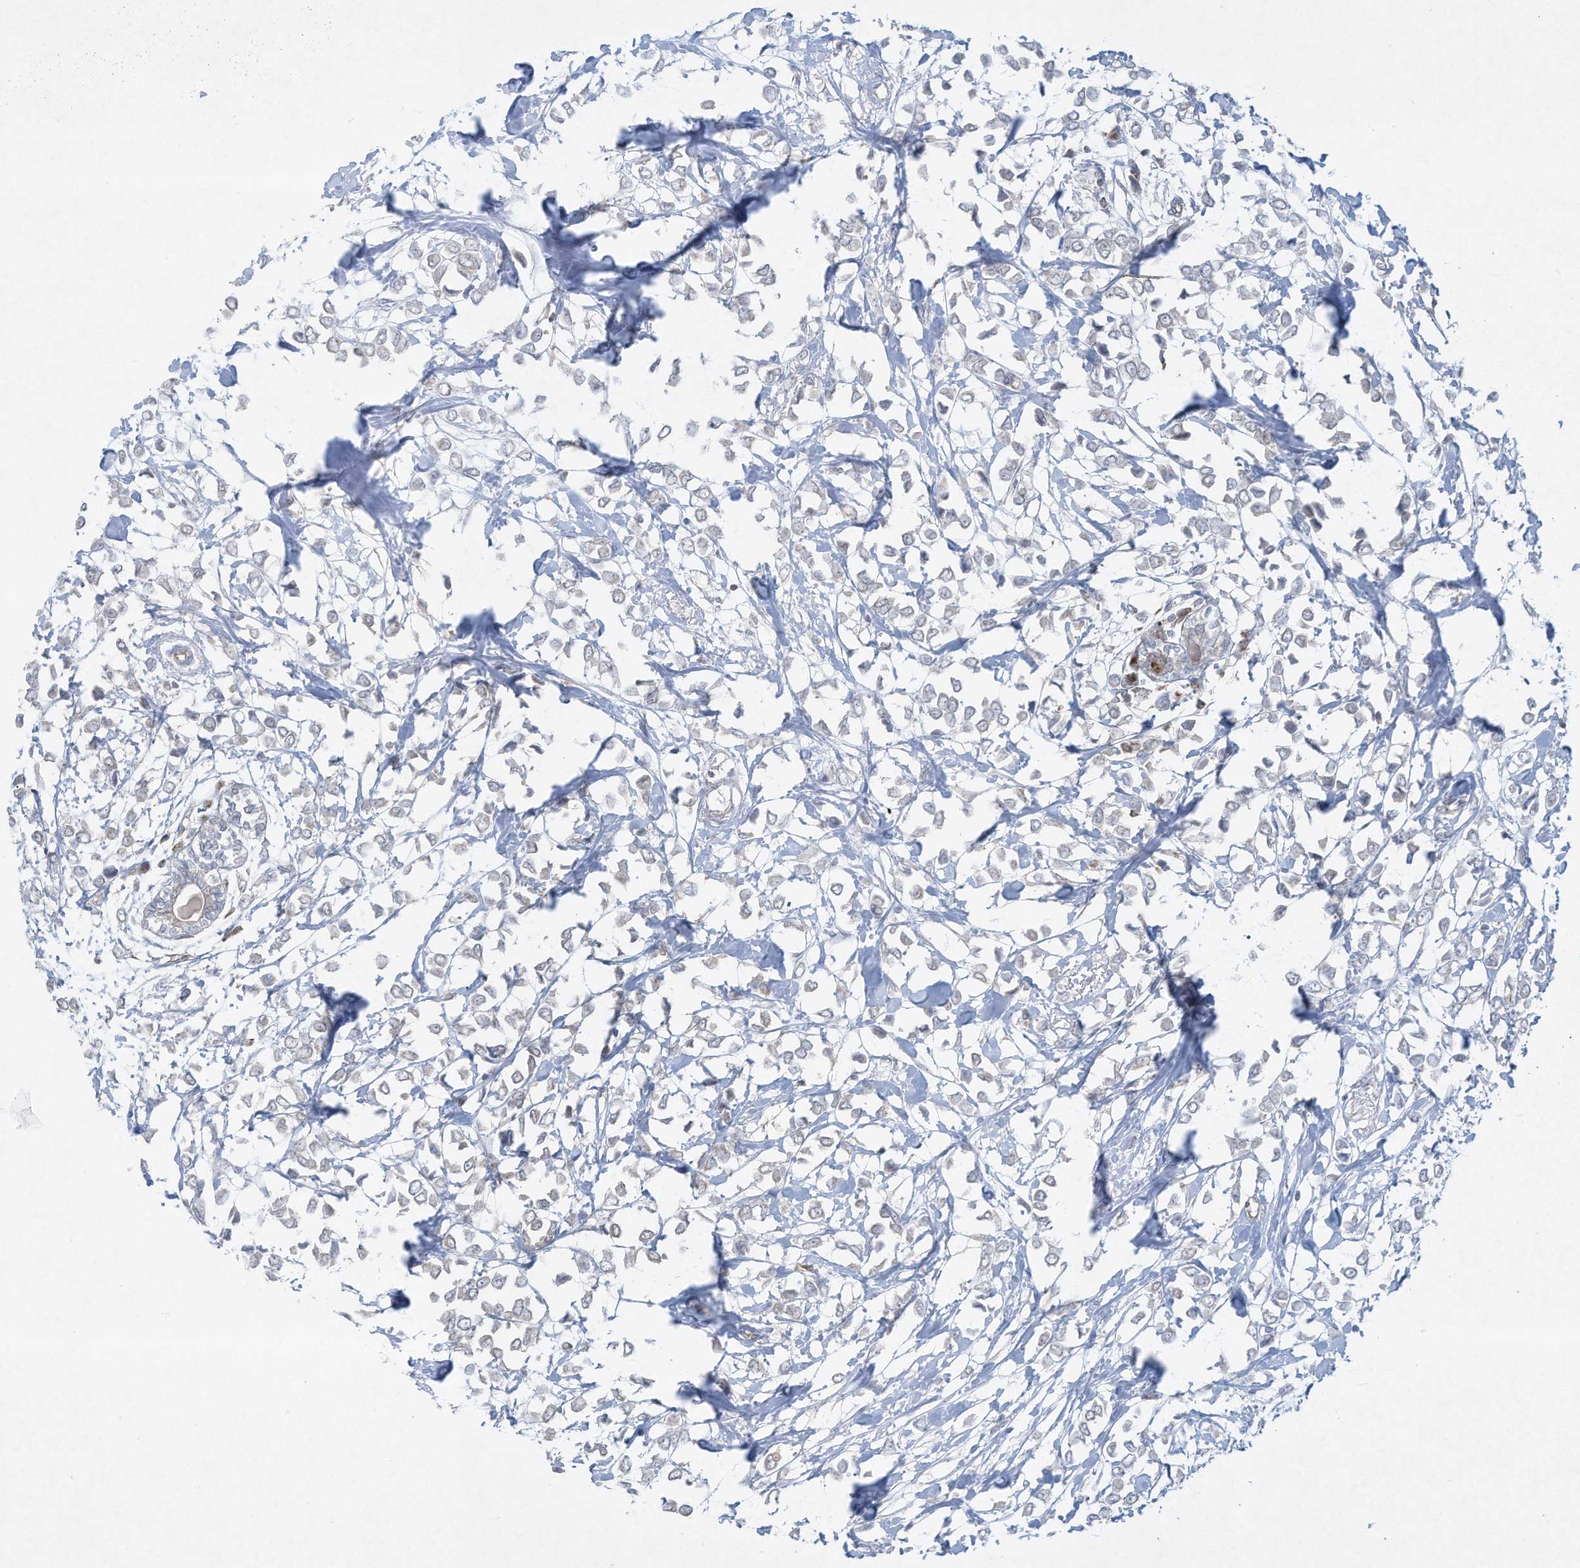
{"staining": {"intensity": "negative", "quantity": "none", "location": "none"}, "tissue": "breast cancer", "cell_type": "Tumor cells", "image_type": "cancer", "snomed": [{"axis": "morphology", "description": "Lobular carcinoma"}, {"axis": "topography", "description": "Breast"}], "caption": "The photomicrograph shows no significant expression in tumor cells of breast cancer (lobular carcinoma).", "gene": "CHRNA4", "patient": {"sex": "female", "age": 51}}